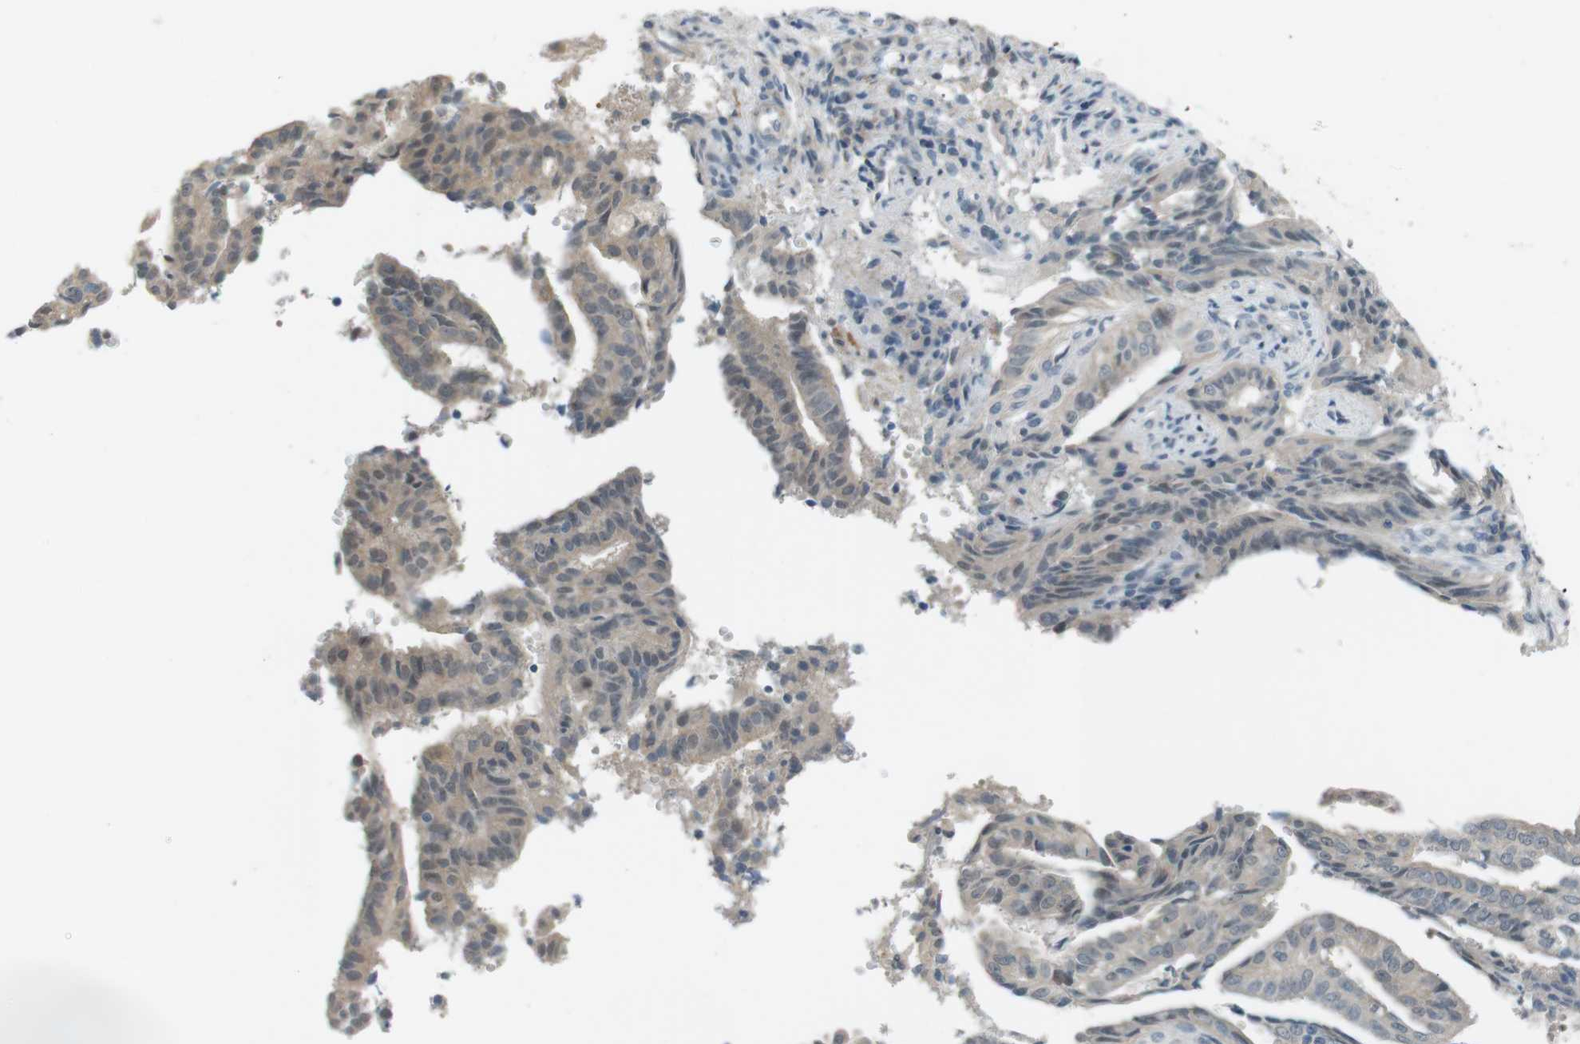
{"staining": {"intensity": "weak", "quantity": "<25%", "location": "cytoplasmic/membranous"}, "tissue": "endometrial cancer", "cell_type": "Tumor cells", "image_type": "cancer", "snomed": [{"axis": "morphology", "description": "Adenocarcinoma, NOS"}, {"axis": "topography", "description": "Endometrium"}], "caption": "The photomicrograph displays no staining of tumor cells in adenocarcinoma (endometrial).", "gene": "RTN3", "patient": {"sex": "female", "age": 58}}